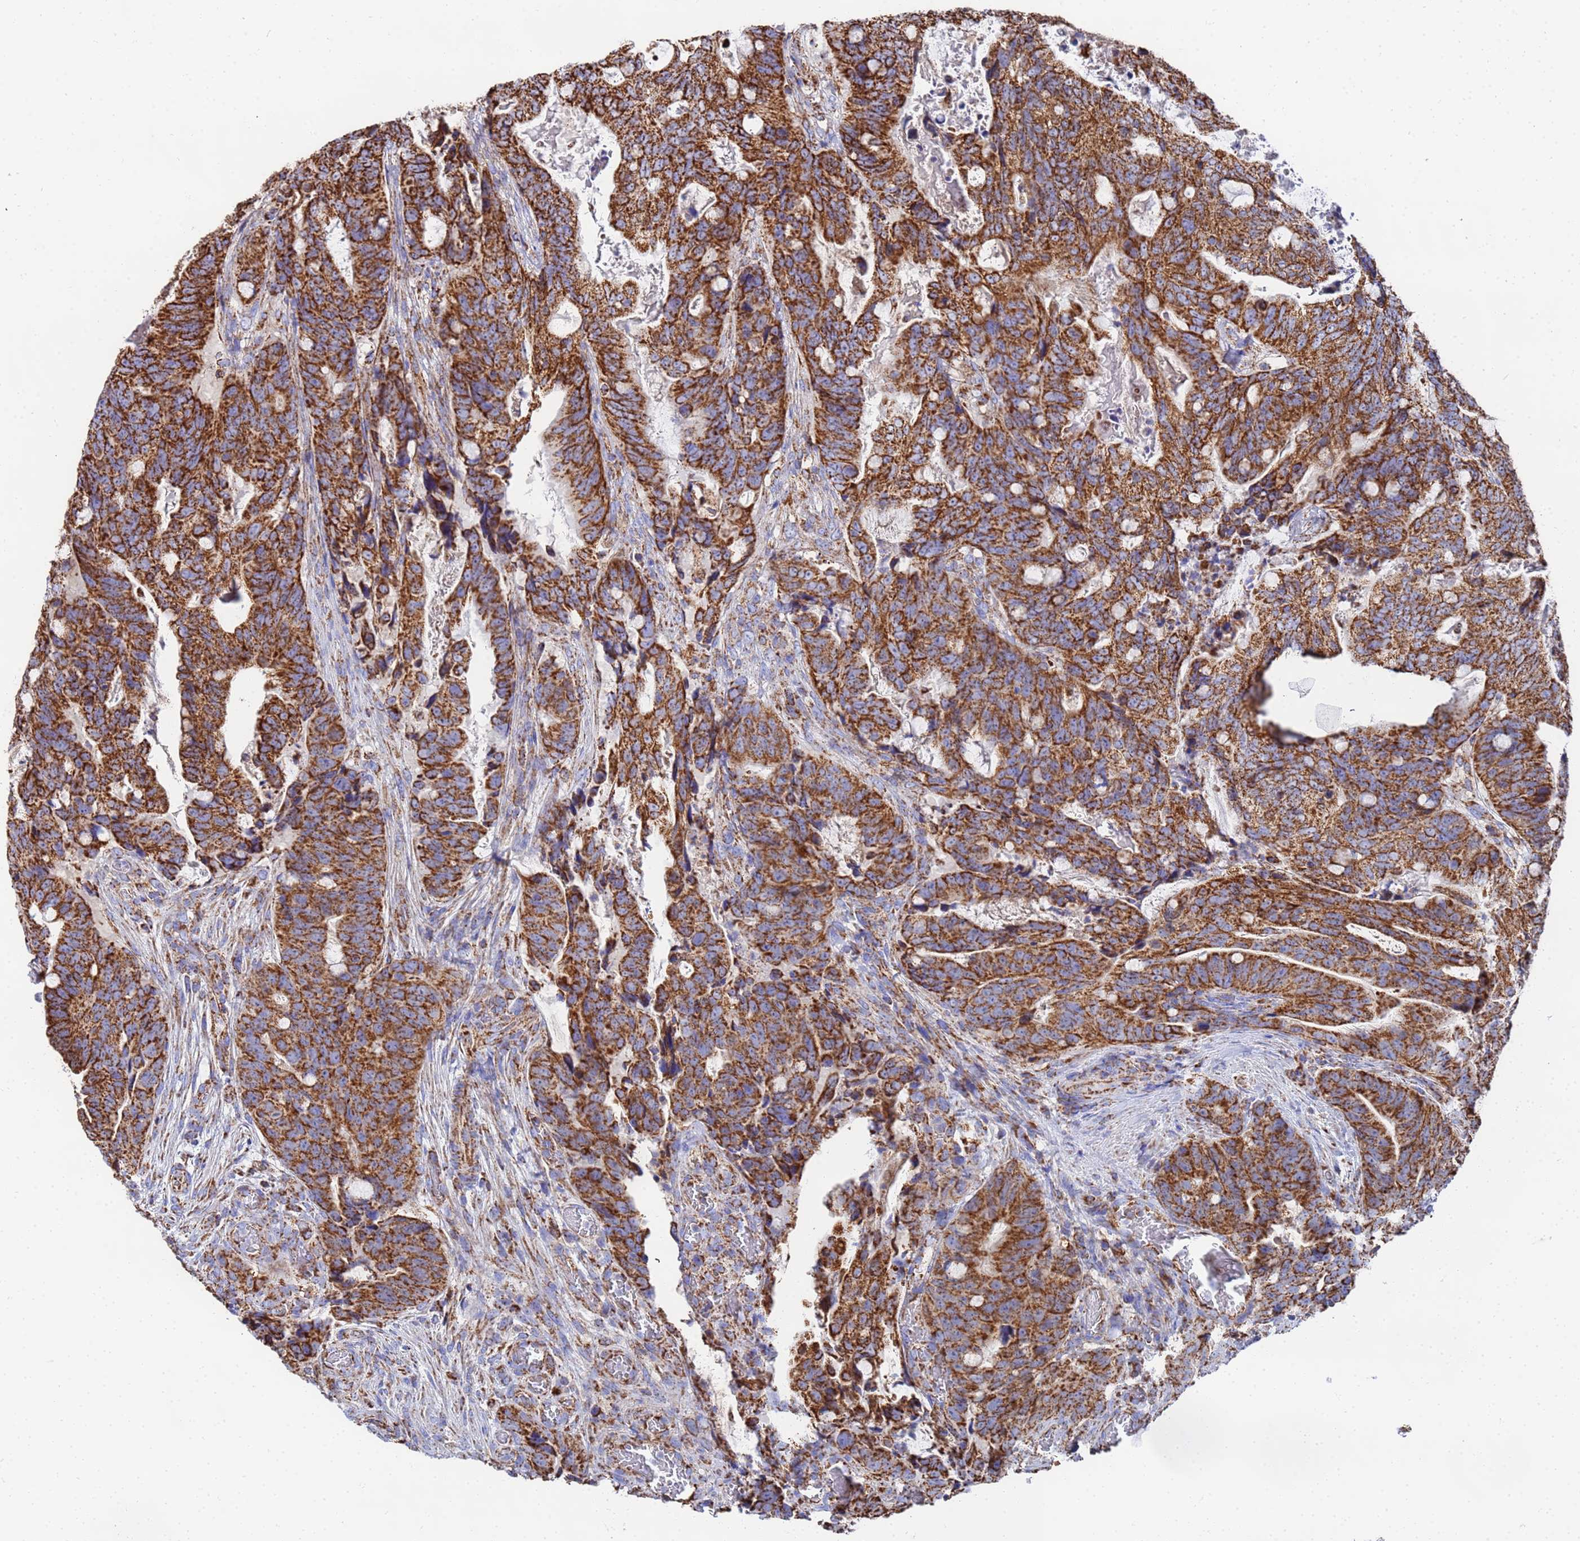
{"staining": {"intensity": "strong", "quantity": ">75%", "location": "cytoplasmic/membranous"}, "tissue": "colorectal cancer", "cell_type": "Tumor cells", "image_type": "cancer", "snomed": [{"axis": "morphology", "description": "Adenocarcinoma, NOS"}, {"axis": "topography", "description": "Colon"}], "caption": "This is an image of immunohistochemistry staining of adenocarcinoma (colorectal), which shows strong positivity in the cytoplasmic/membranous of tumor cells.", "gene": "GLUD1", "patient": {"sex": "female", "age": 82}}